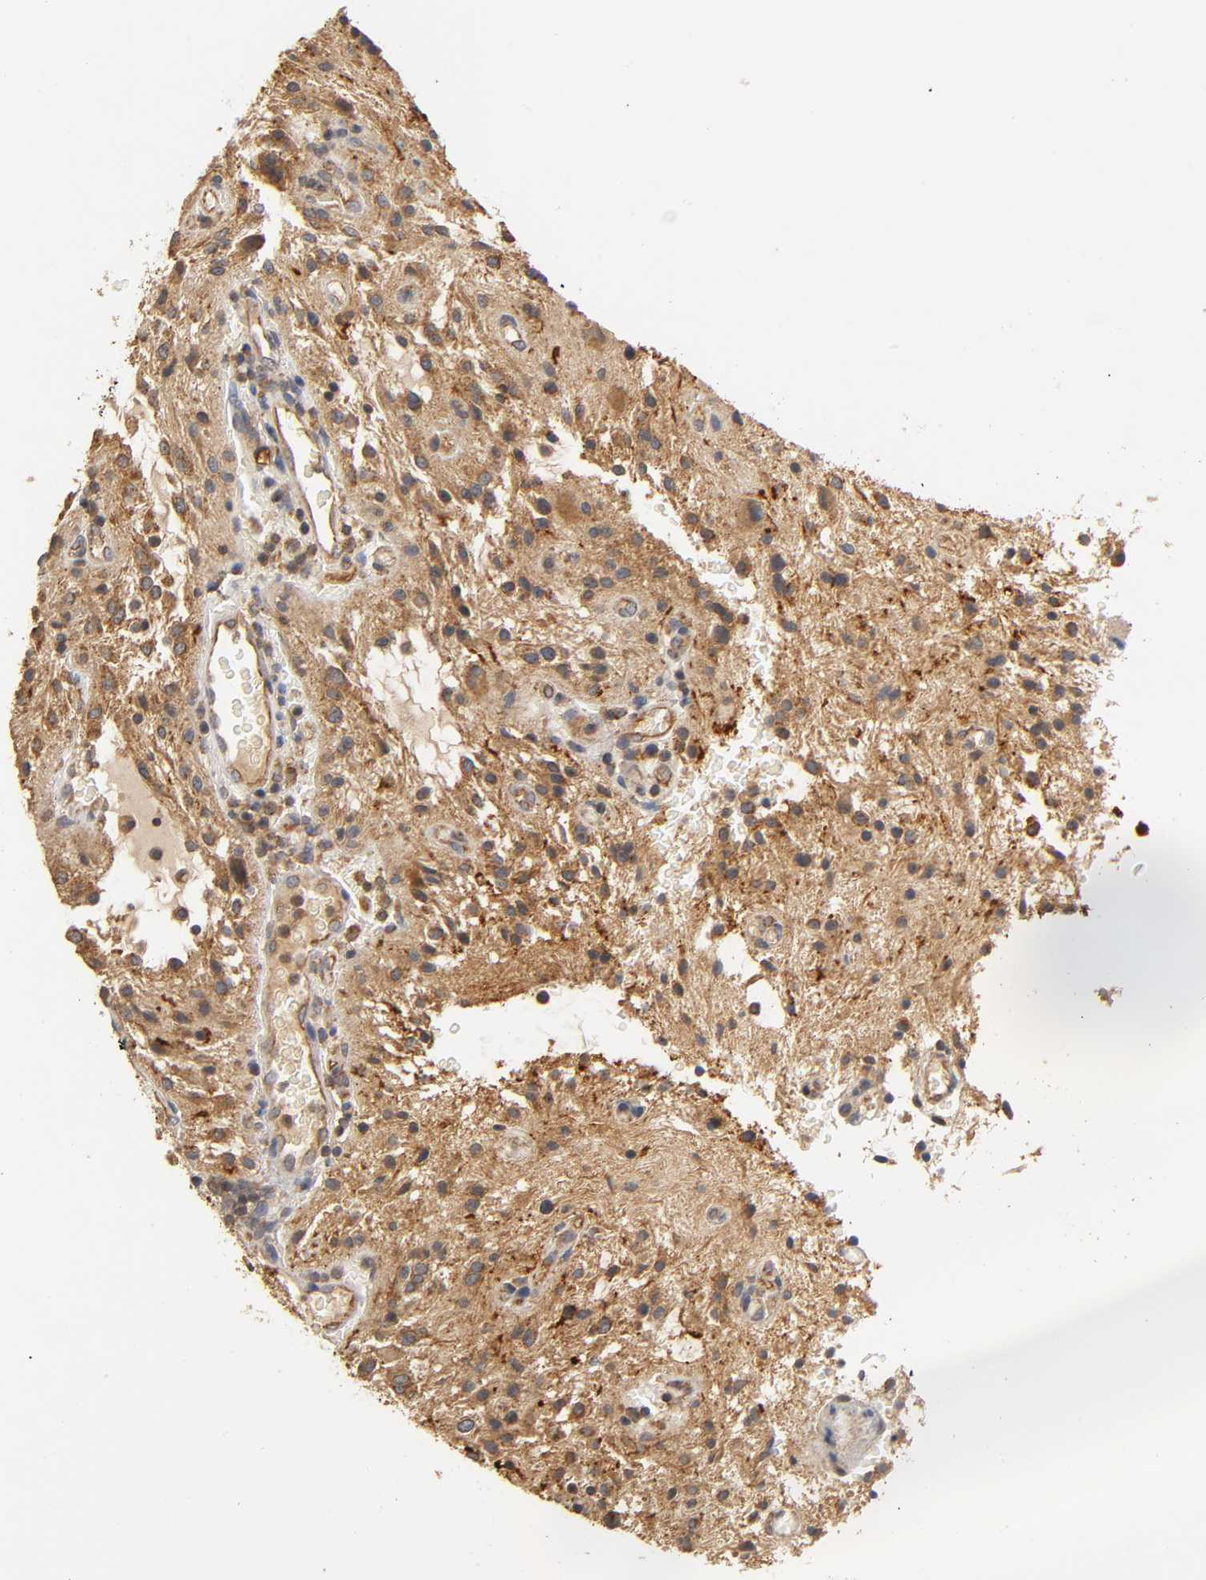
{"staining": {"intensity": "moderate", "quantity": ">75%", "location": "cytoplasmic/membranous"}, "tissue": "glioma", "cell_type": "Tumor cells", "image_type": "cancer", "snomed": [{"axis": "morphology", "description": "Glioma, malignant, NOS"}, {"axis": "topography", "description": "Cerebellum"}], "caption": "Moderate cytoplasmic/membranous protein staining is present in about >75% of tumor cells in malignant glioma. The staining was performed using DAB (3,3'-diaminobenzidine) to visualize the protein expression in brown, while the nuclei were stained in blue with hematoxylin (Magnification: 20x).", "gene": "SCAP", "patient": {"sex": "female", "age": 10}}